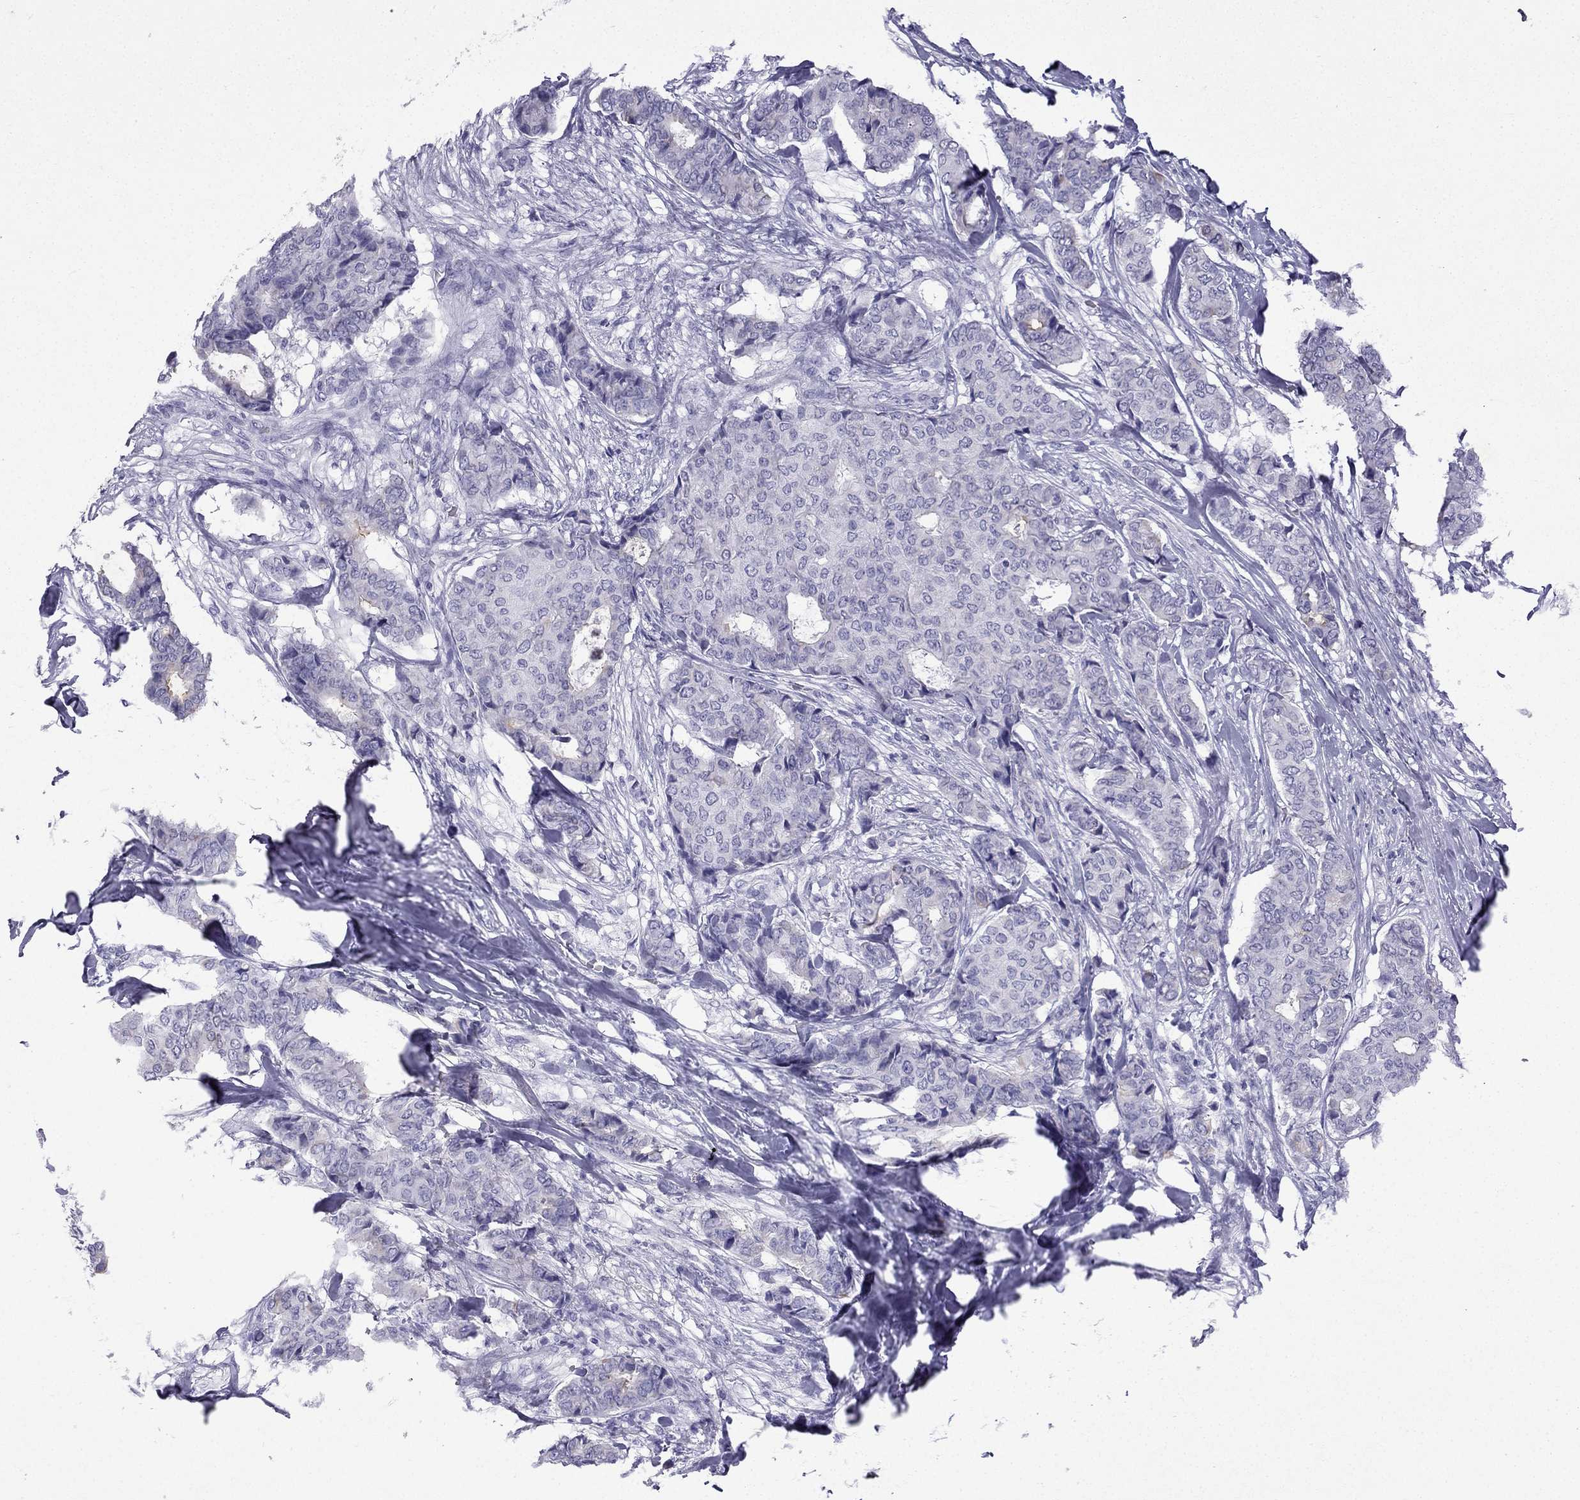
{"staining": {"intensity": "negative", "quantity": "none", "location": "none"}, "tissue": "breast cancer", "cell_type": "Tumor cells", "image_type": "cancer", "snomed": [{"axis": "morphology", "description": "Duct carcinoma"}, {"axis": "topography", "description": "Breast"}], "caption": "Image shows no significant protein positivity in tumor cells of breast cancer.", "gene": "GJA8", "patient": {"sex": "female", "age": 75}}